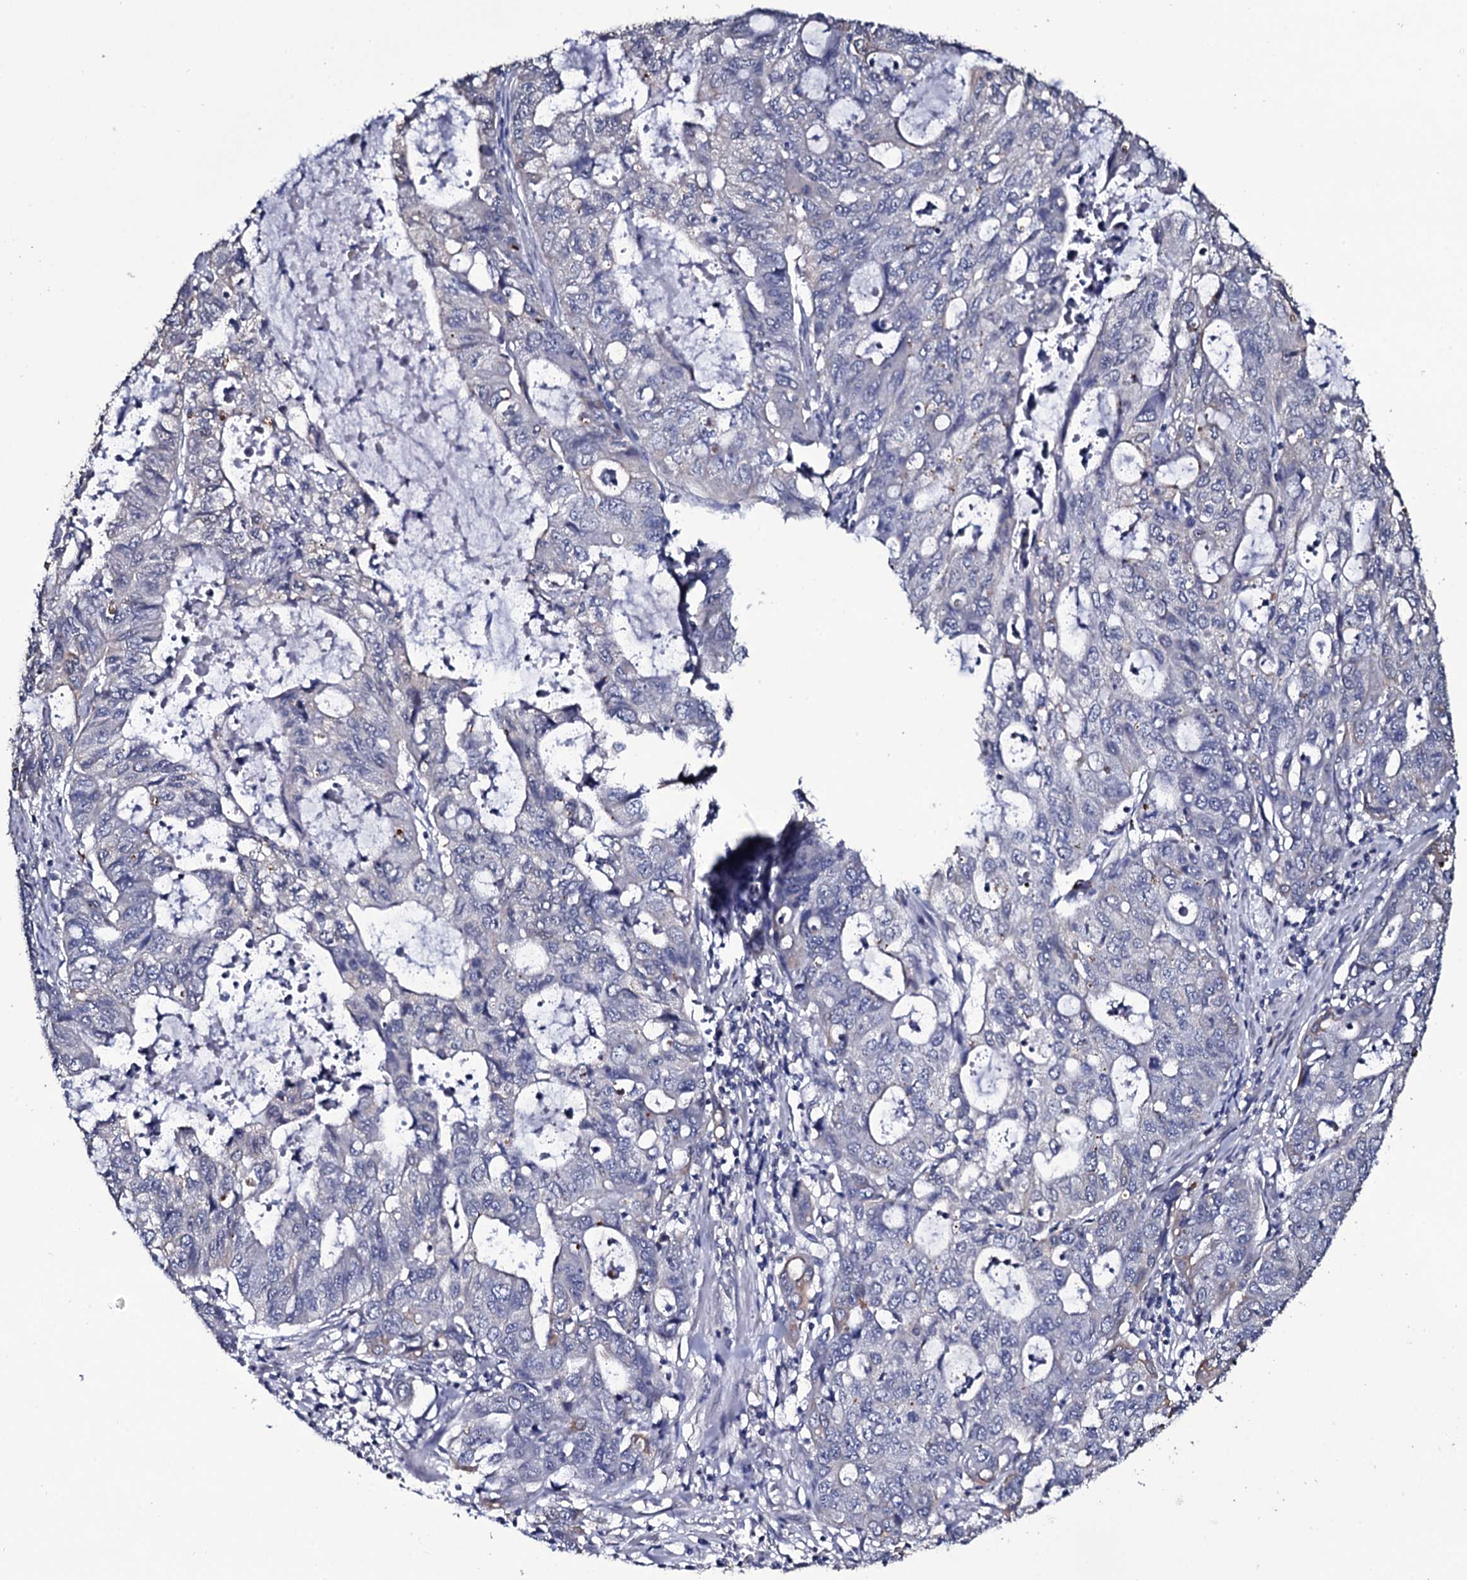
{"staining": {"intensity": "weak", "quantity": "<25%", "location": "cytoplasmic/membranous"}, "tissue": "stomach cancer", "cell_type": "Tumor cells", "image_type": "cancer", "snomed": [{"axis": "morphology", "description": "Adenocarcinoma, NOS"}, {"axis": "topography", "description": "Stomach, upper"}], "caption": "This is a photomicrograph of IHC staining of stomach adenocarcinoma, which shows no expression in tumor cells.", "gene": "CRYL1", "patient": {"sex": "female", "age": 52}}